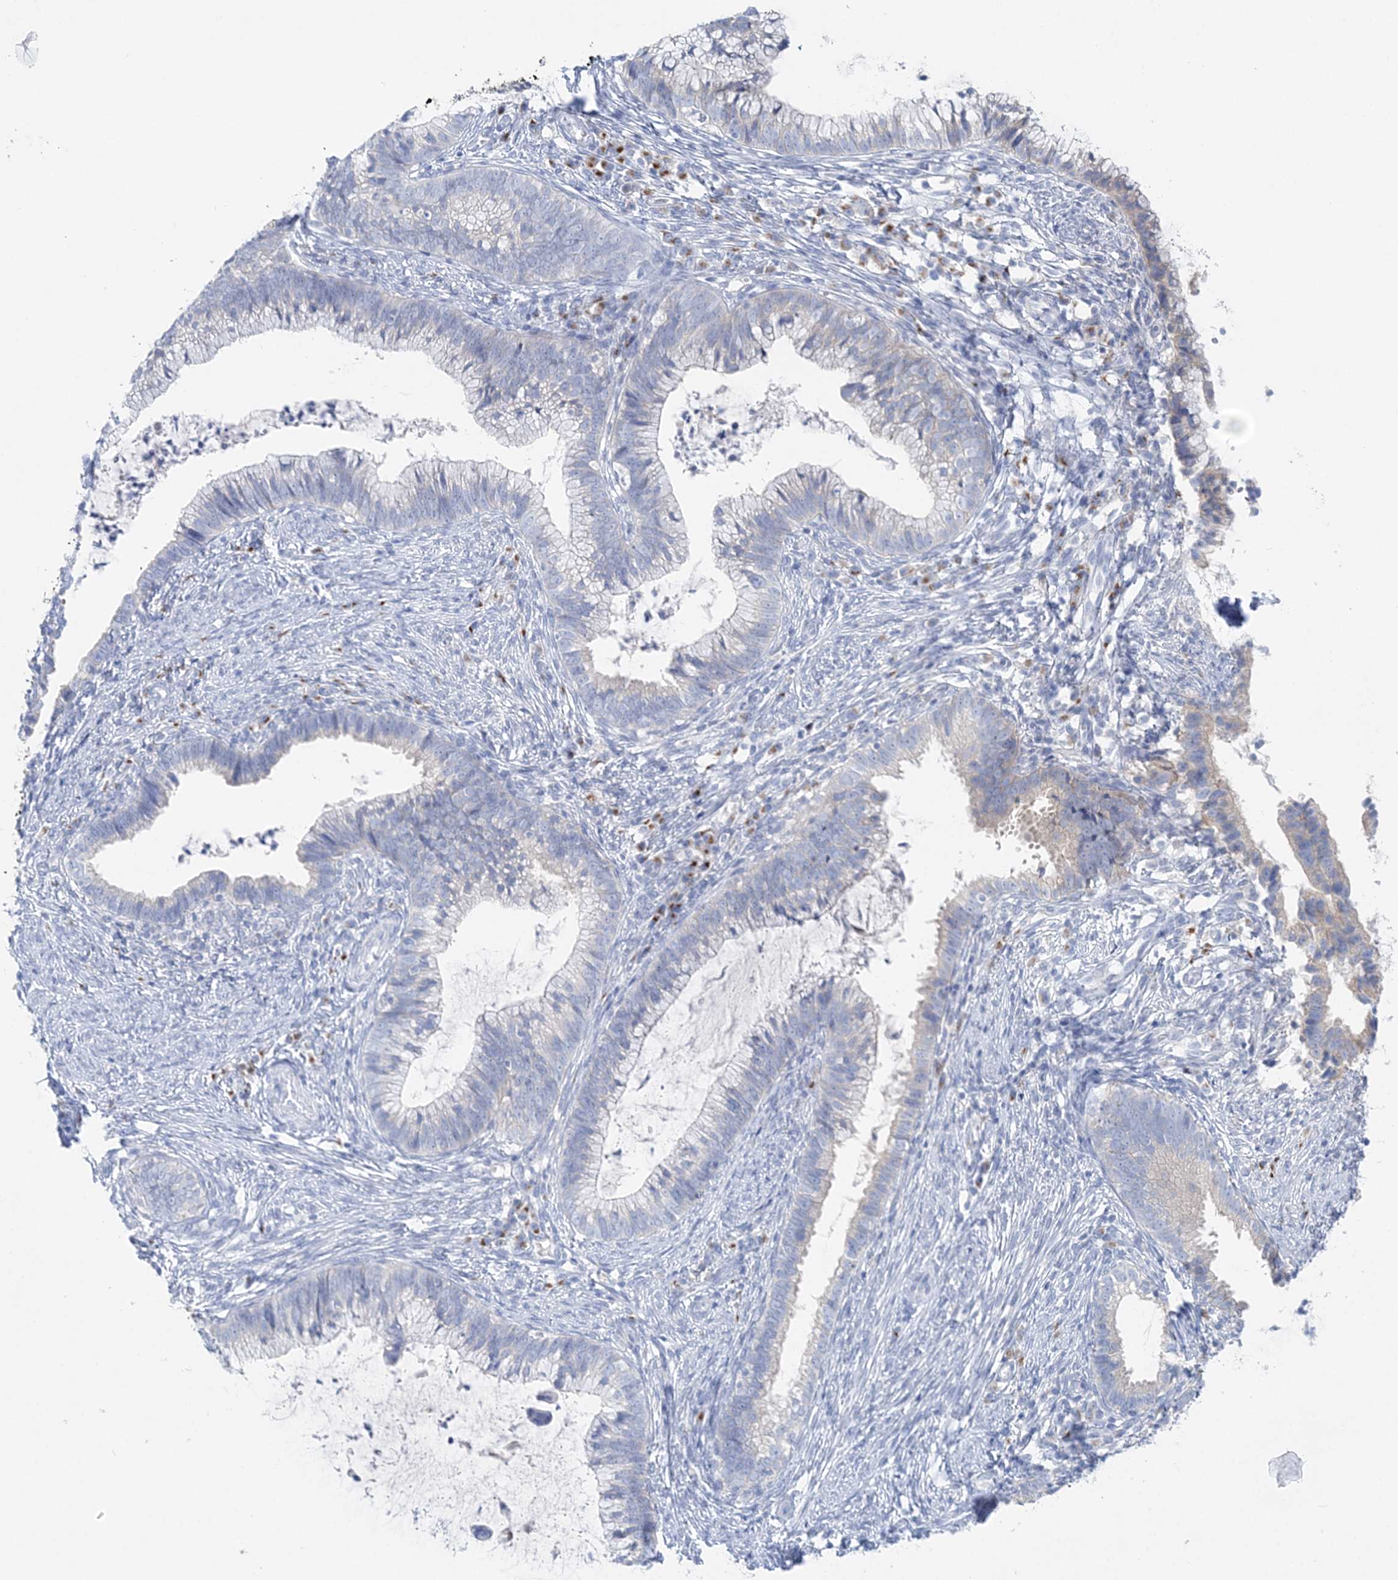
{"staining": {"intensity": "negative", "quantity": "none", "location": "none"}, "tissue": "cervical cancer", "cell_type": "Tumor cells", "image_type": "cancer", "snomed": [{"axis": "morphology", "description": "Adenocarcinoma, NOS"}, {"axis": "topography", "description": "Cervix"}], "caption": "Cervical cancer was stained to show a protein in brown. There is no significant staining in tumor cells.", "gene": "SLC5A6", "patient": {"sex": "female", "age": 36}}